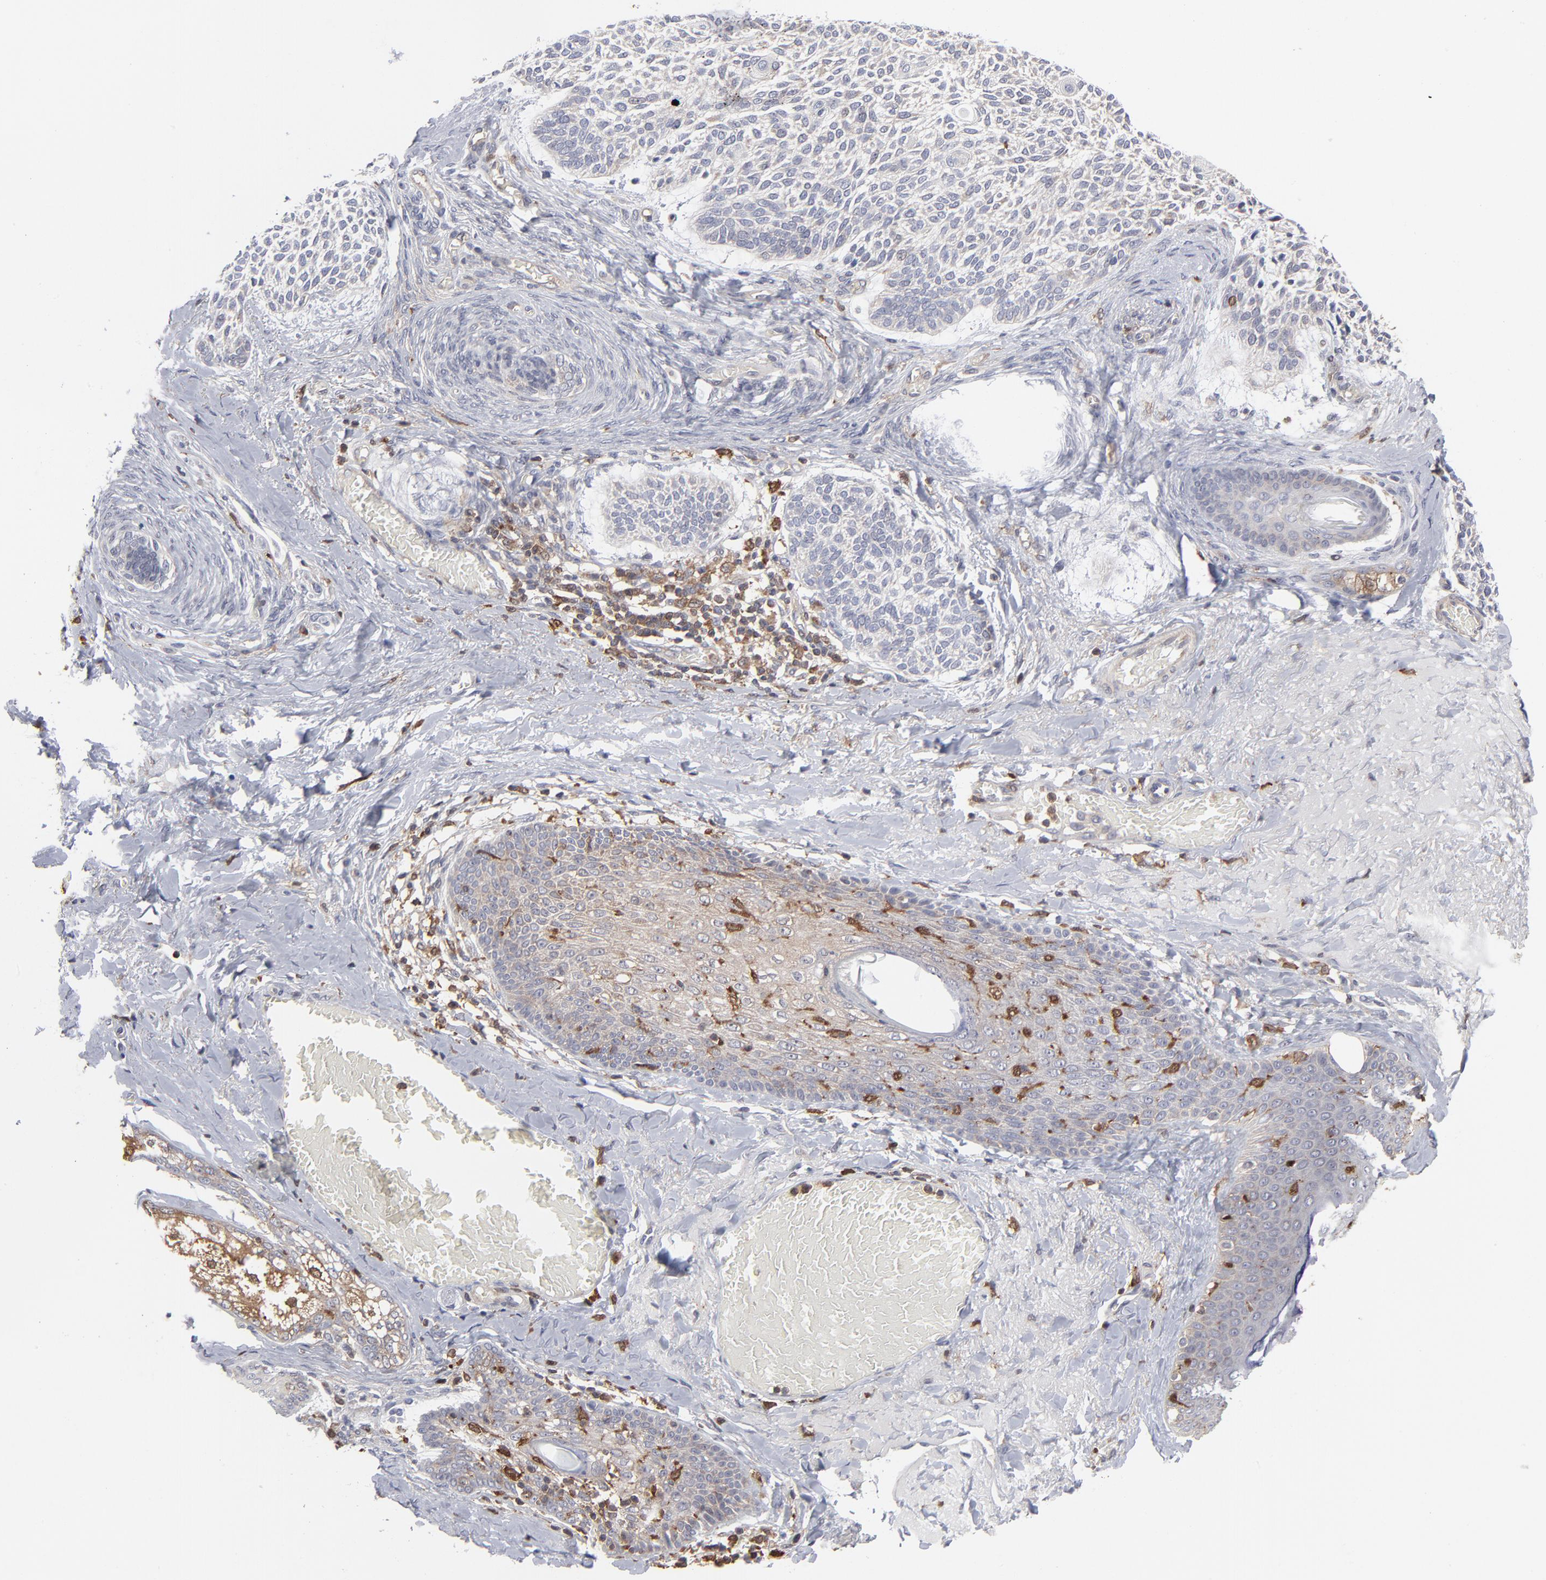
{"staining": {"intensity": "negative", "quantity": "none", "location": "none"}, "tissue": "skin cancer", "cell_type": "Tumor cells", "image_type": "cancer", "snomed": [{"axis": "morphology", "description": "Normal tissue, NOS"}, {"axis": "morphology", "description": "Basal cell carcinoma"}, {"axis": "topography", "description": "Skin"}], "caption": "Immunohistochemical staining of skin cancer (basal cell carcinoma) displays no significant expression in tumor cells. Brightfield microscopy of immunohistochemistry stained with DAB (brown) and hematoxylin (blue), captured at high magnification.", "gene": "MAP2K1", "patient": {"sex": "female", "age": 70}}